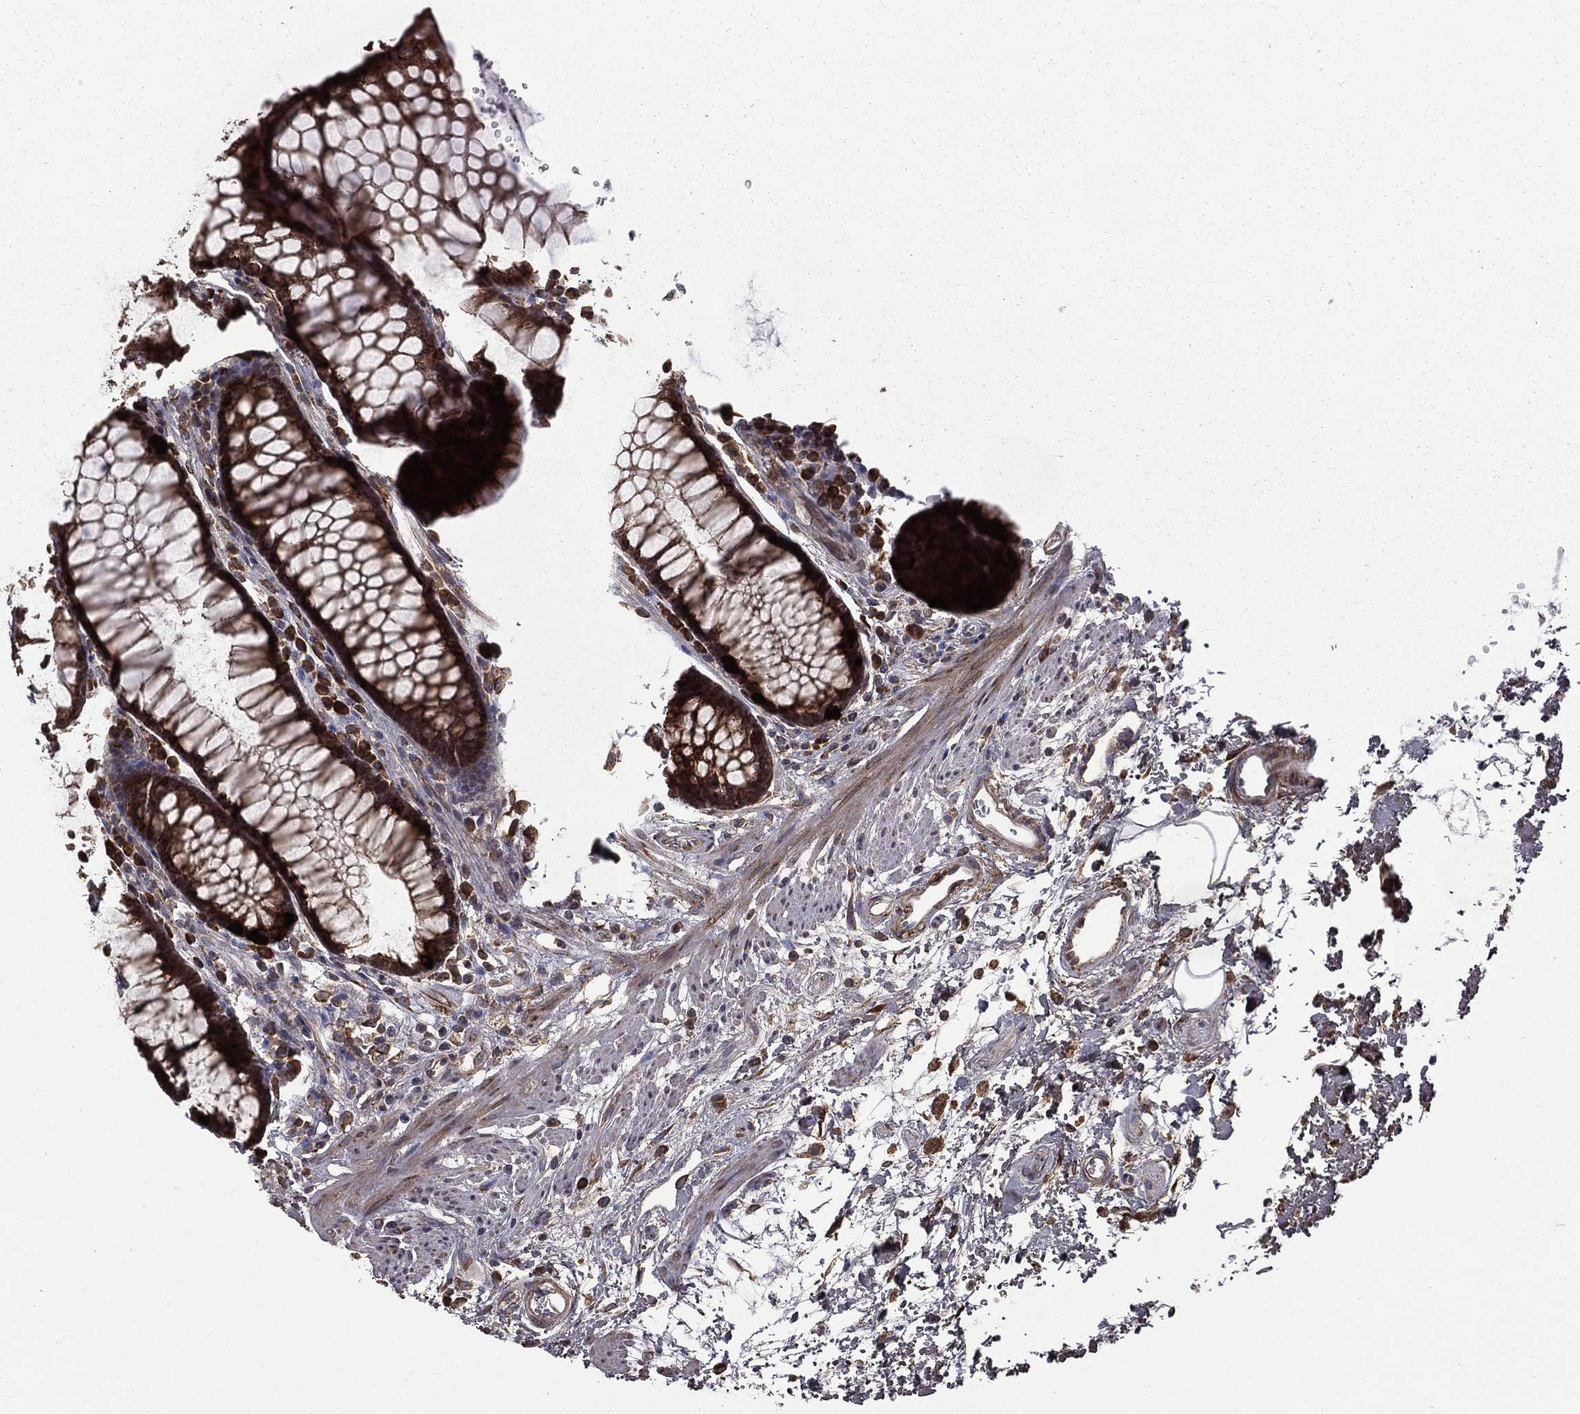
{"staining": {"intensity": "strong", "quantity": "25%-75%", "location": "cytoplasmic/membranous"}, "tissue": "rectum", "cell_type": "Glandular cells", "image_type": "normal", "snomed": [{"axis": "morphology", "description": "Normal tissue, NOS"}, {"axis": "topography", "description": "Rectum"}], "caption": "Approximately 25%-75% of glandular cells in benign human rectum demonstrate strong cytoplasmic/membranous protein staining as visualized by brown immunohistochemical staining.", "gene": "OLFML1", "patient": {"sex": "female", "age": 68}}